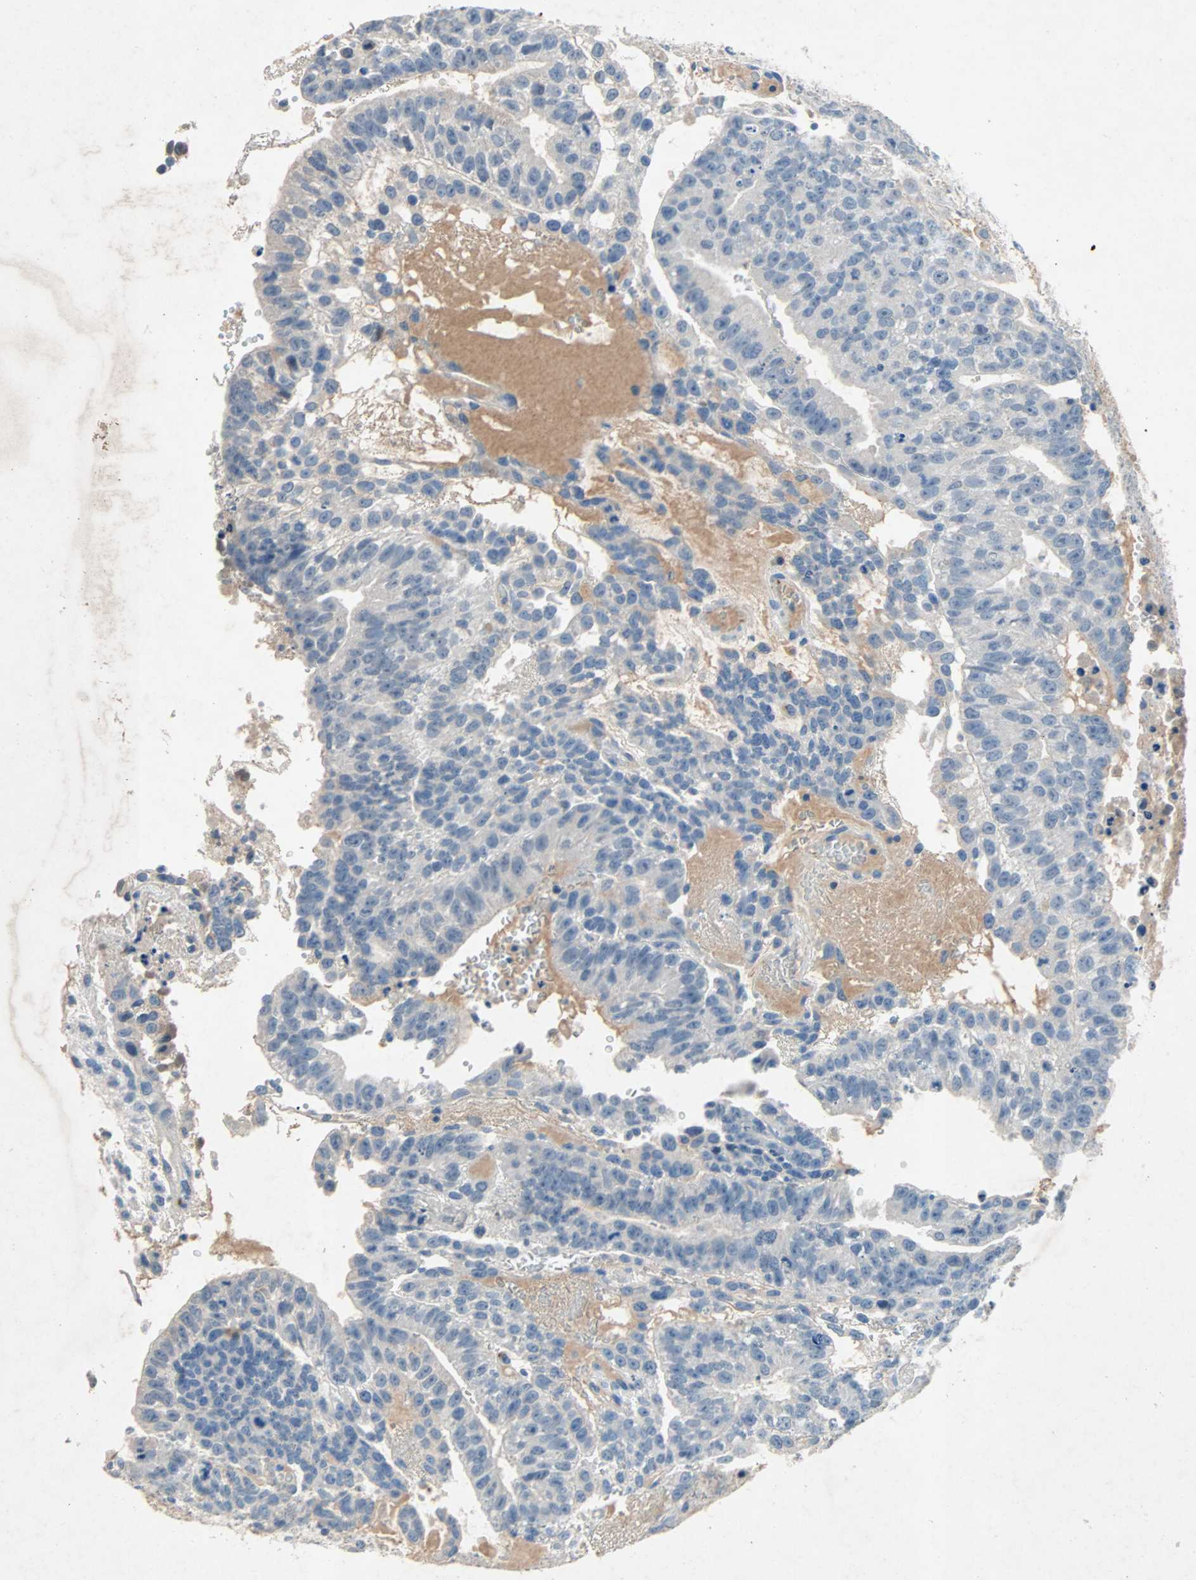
{"staining": {"intensity": "negative", "quantity": "none", "location": "none"}, "tissue": "testis cancer", "cell_type": "Tumor cells", "image_type": "cancer", "snomed": [{"axis": "morphology", "description": "Seminoma, NOS"}, {"axis": "morphology", "description": "Carcinoma, Embryonal, NOS"}, {"axis": "topography", "description": "Testis"}], "caption": "Image shows no protein staining in tumor cells of testis cancer tissue. (DAB (3,3'-diaminobenzidine) IHC with hematoxylin counter stain).", "gene": "PCDHB2", "patient": {"sex": "male", "age": 52}}